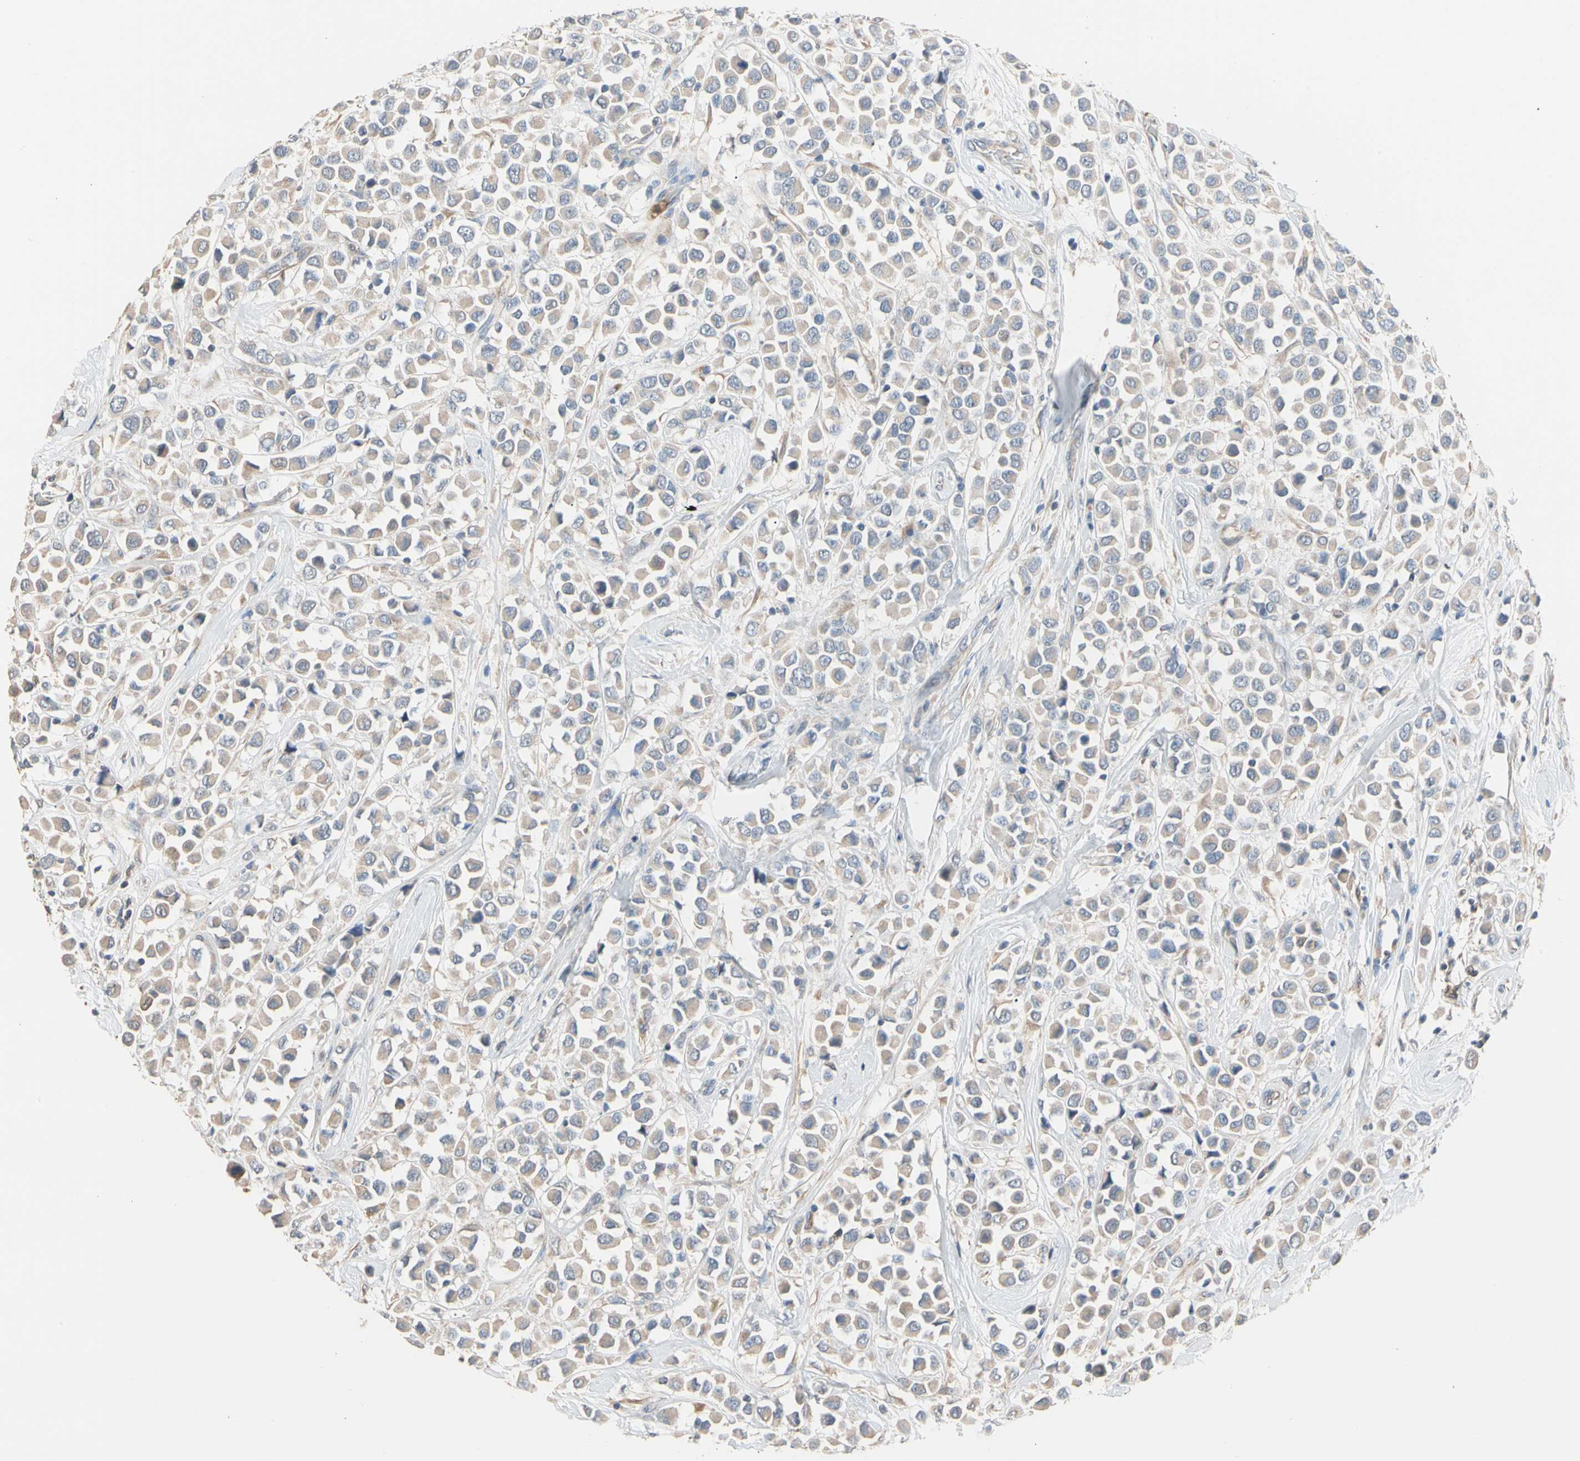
{"staining": {"intensity": "weak", "quantity": "25%-75%", "location": "cytoplasmic/membranous"}, "tissue": "breast cancer", "cell_type": "Tumor cells", "image_type": "cancer", "snomed": [{"axis": "morphology", "description": "Duct carcinoma"}, {"axis": "topography", "description": "Breast"}], "caption": "Invasive ductal carcinoma (breast) stained with immunohistochemistry (IHC) shows weak cytoplasmic/membranous staining in about 25%-75% of tumor cells. The staining was performed using DAB (3,3'-diaminobenzidine) to visualize the protein expression in brown, while the nuclei were stained in blue with hematoxylin (Magnification: 20x).", "gene": "BBOX1", "patient": {"sex": "female", "age": 61}}